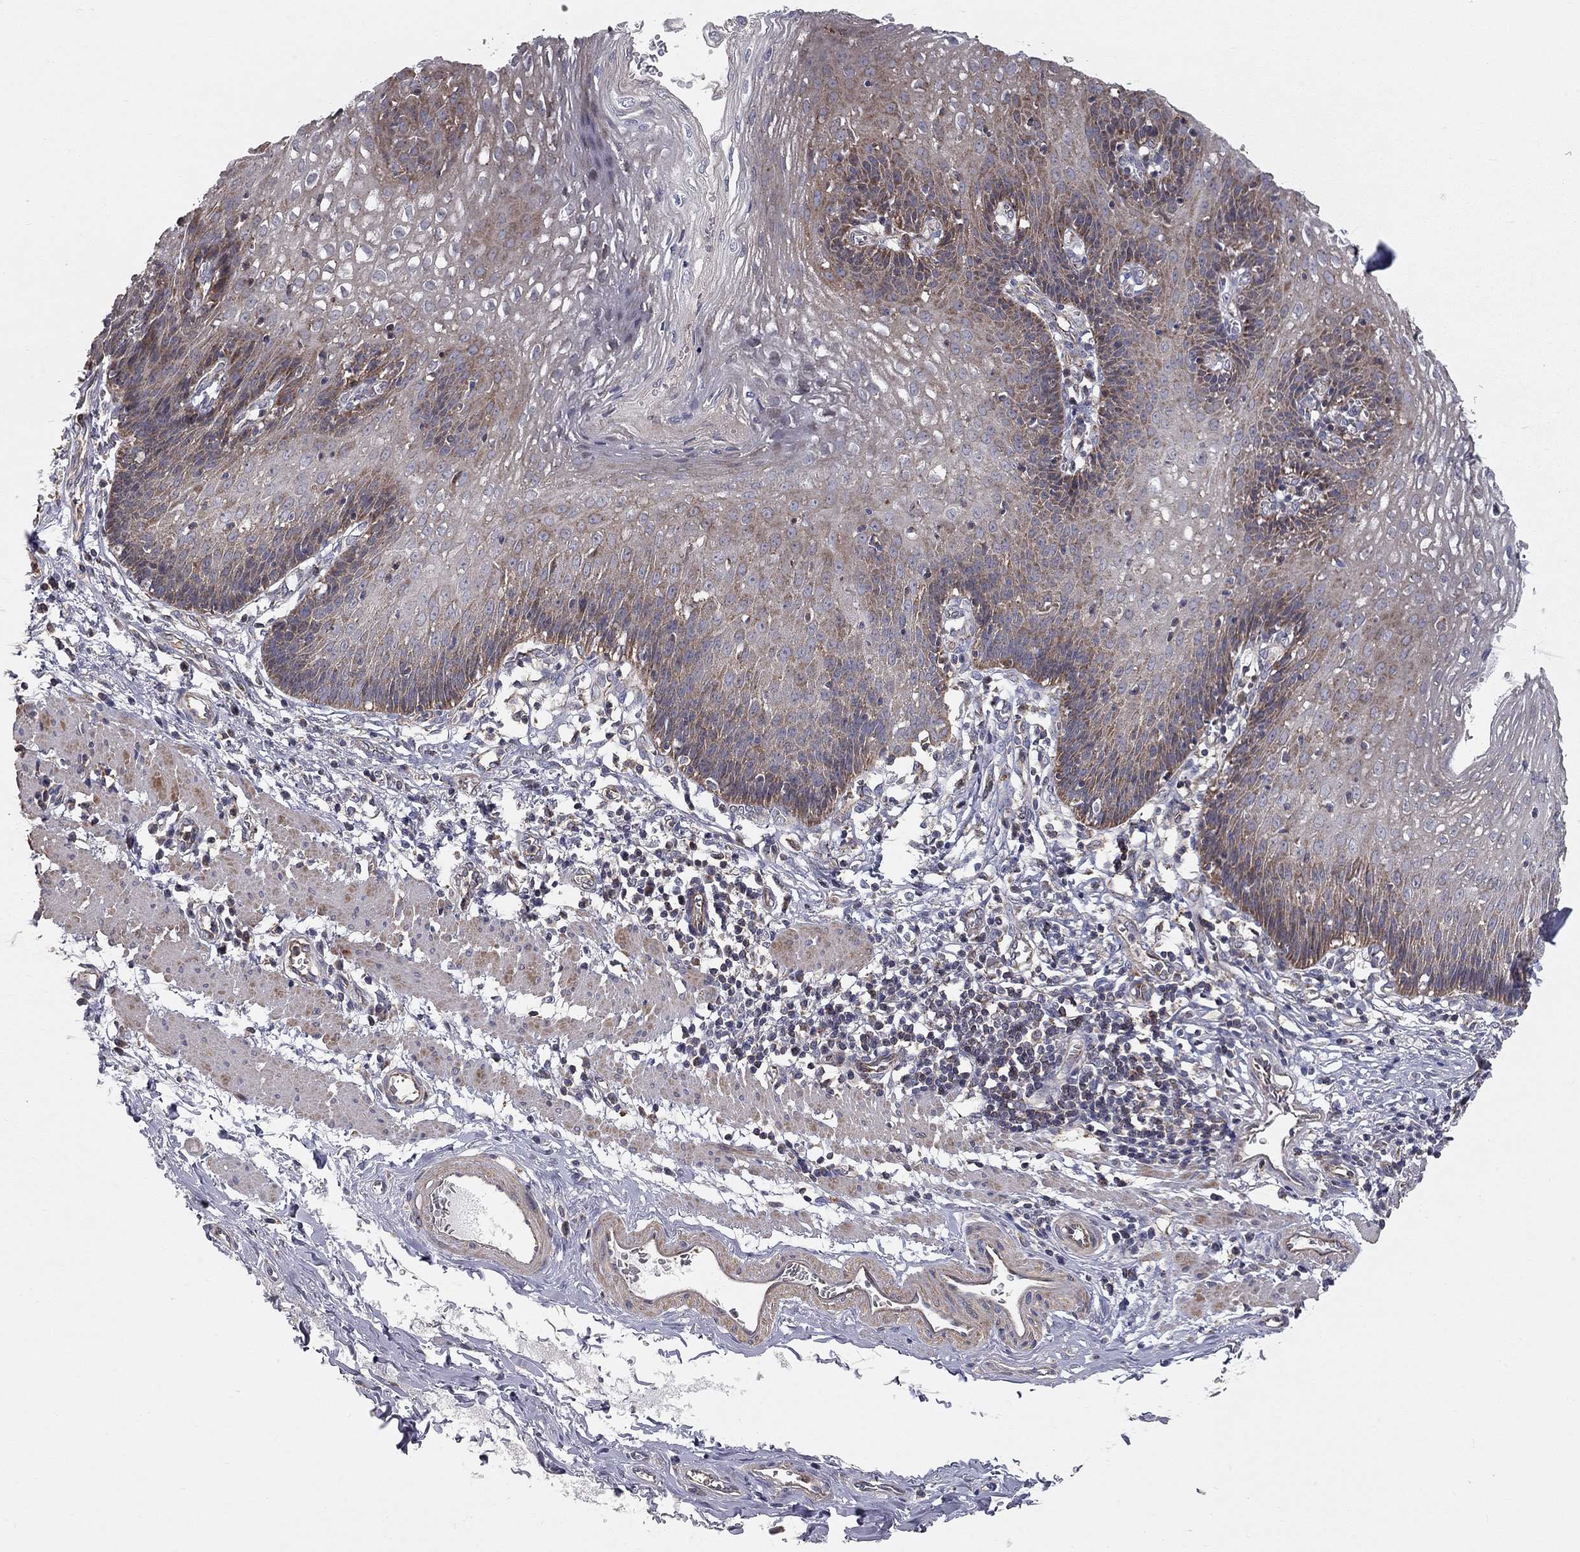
{"staining": {"intensity": "moderate", "quantity": "25%-75%", "location": "cytoplasmic/membranous"}, "tissue": "esophagus", "cell_type": "Squamous epithelial cells", "image_type": "normal", "snomed": [{"axis": "morphology", "description": "Normal tissue, NOS"}, {"axis": "topography", "description": "Esophagus"}], "caption": "An immunohistochemistry micrograph of unremarkable tissue is shown. Protein staining in brown labels moderate cytoplasmic/membranous positivity in esophagus within squamous epithelial cells.", "gene": "KANSL1L", "patient": {"sex": "male", "age": 57}}